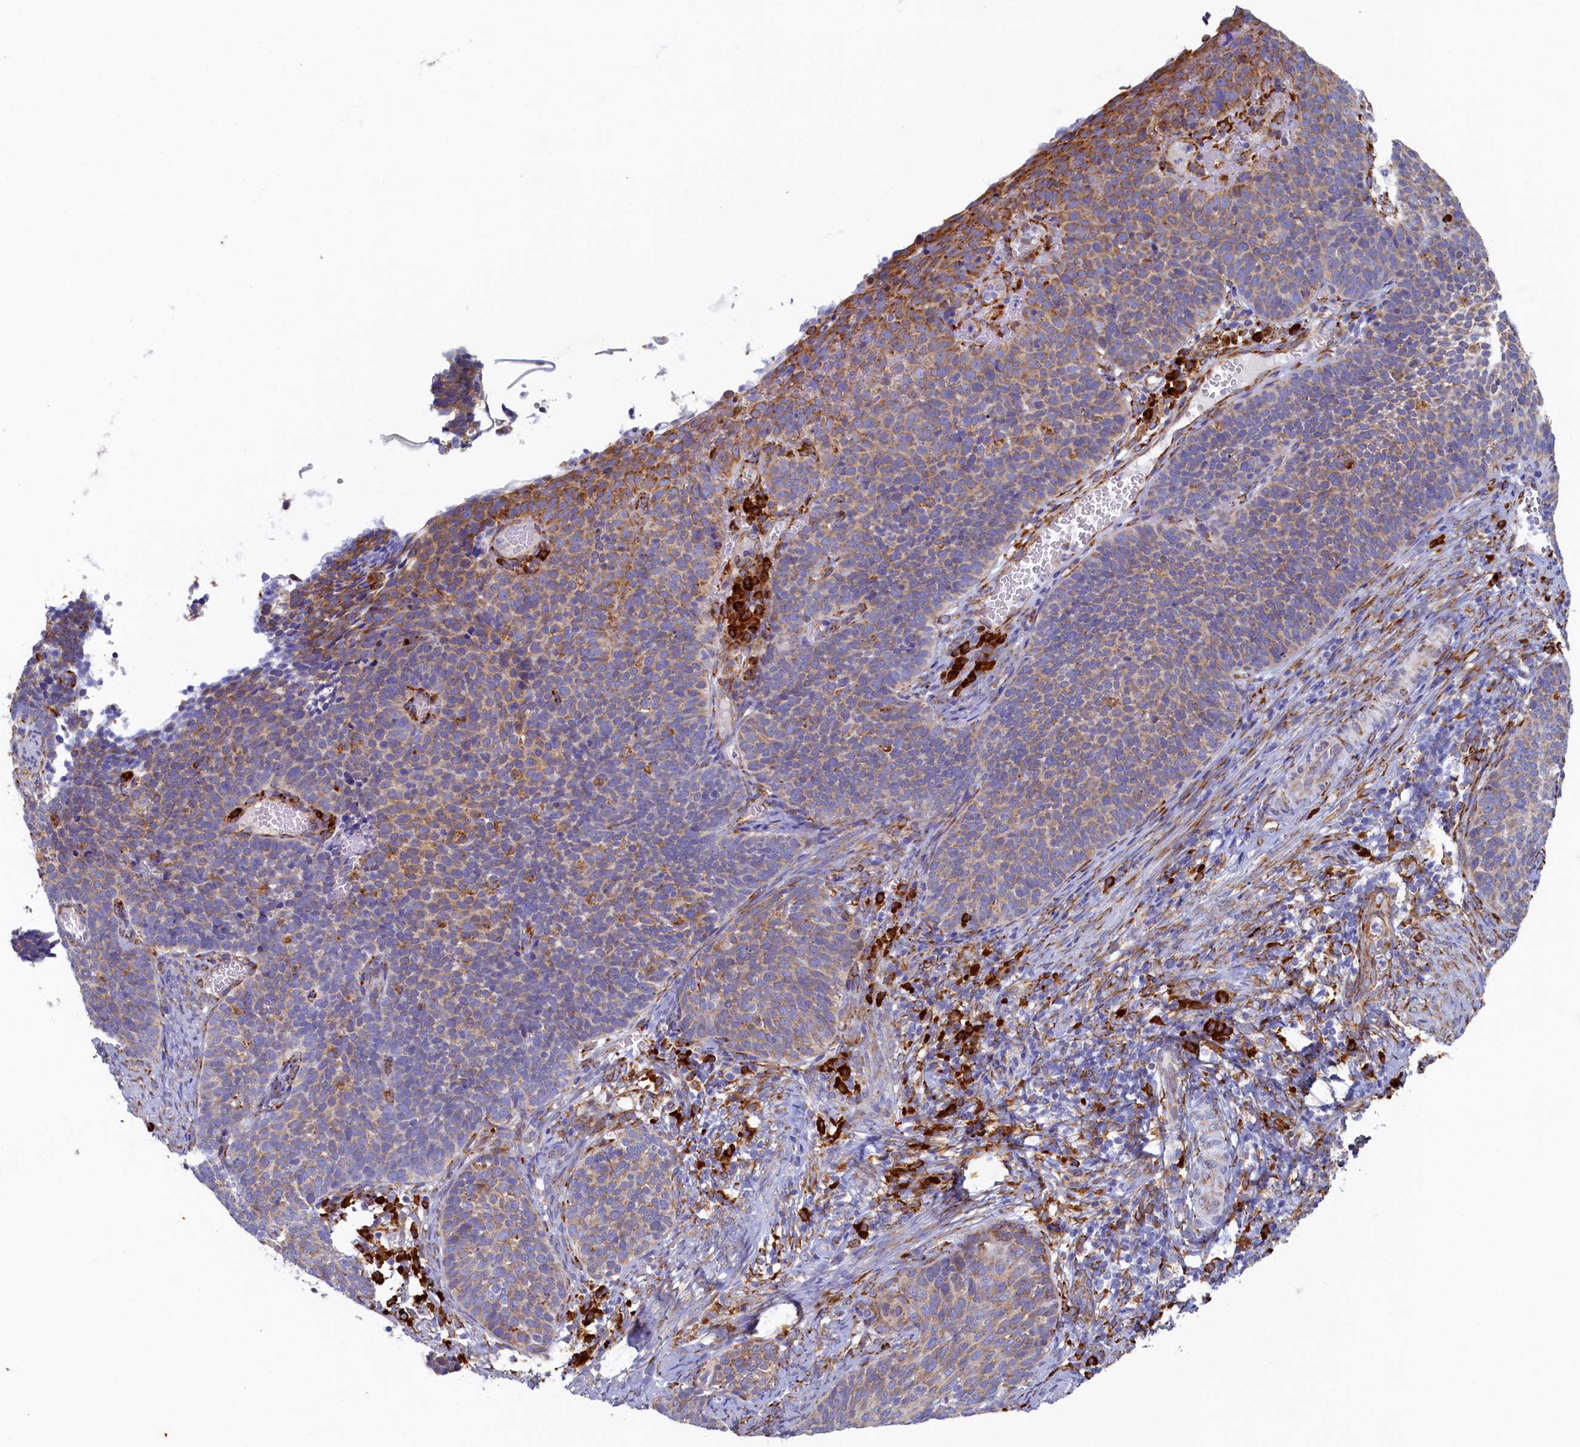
{"staining": {"intensity": "moderate", "quantity": "<25%", "location": "cytoplasmic/membranous"}, "tissue": "cervical cancer", "cell_type": "Tumor cells", "image_type": "cancer", "snomed": [{"axis": "morphology", "description": "Normal tissue, NOS"}, {"axis": "morphology", "description": "Squamous cell carcinoma, NOS"}, {"axis": "topography", "description": "Cervix"}], "caption": "Immunohistochemistry of squamous cell carcinoma (cervical) exhibits low levels of moderate cytoplasmic/membranous expression in about <25% of tumor cells. The staining is performed using DAB brown chromogen to label protein expression. The nuclei are counter-stained blue using hematoxylin.", "gene": "TMEM18", "patient": {"sex": "female", "age": 39}}